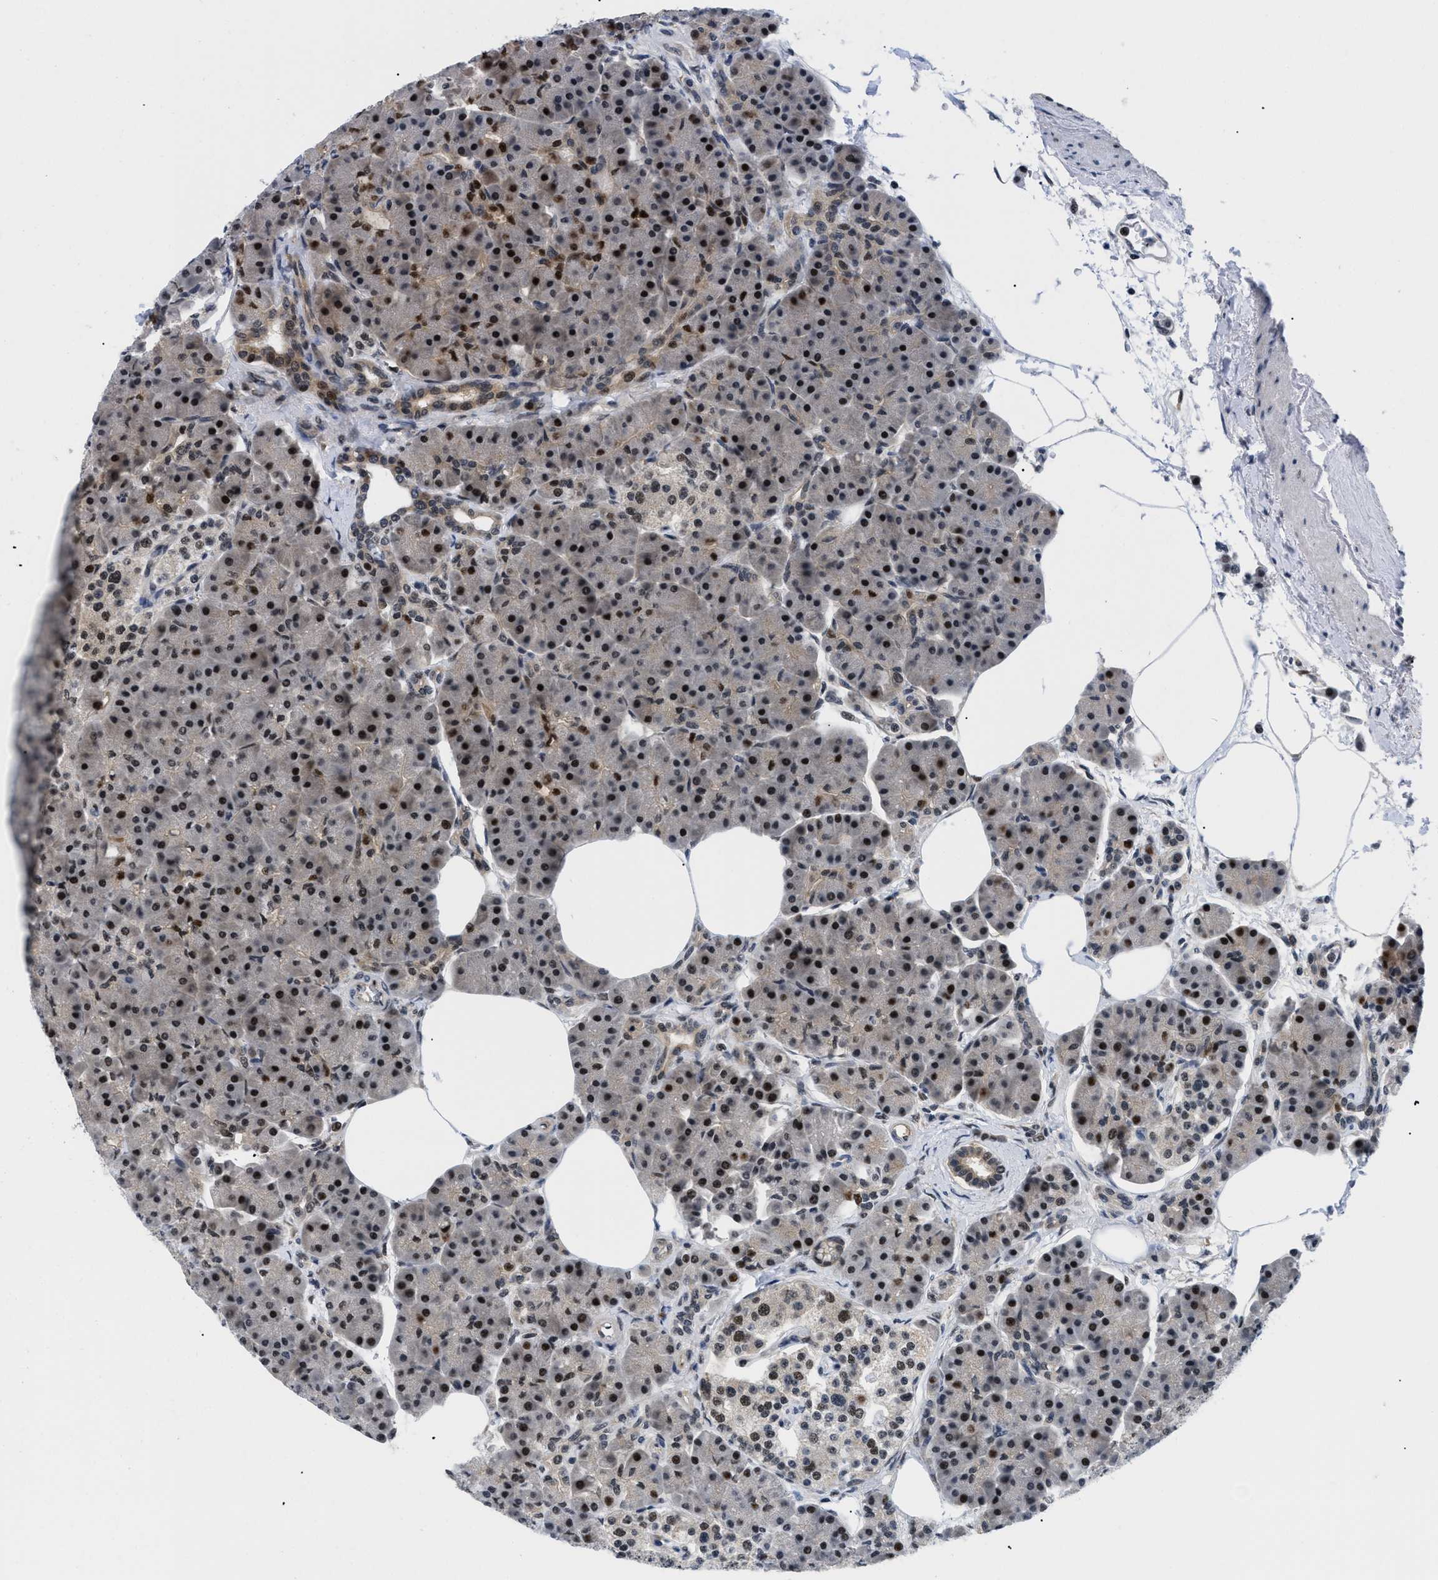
{"staining": {"intensity": "strong", "quantity": ">75%", "location": "cytoplasmic/membranous,nuclear"}, "tissue": "pancreas", "cell_type": "Exocrine glandular cells", "image_type": "normal", "snomed": [{"axis": "morphology", "description": "Normal tissue, NOS"}, {"axis": "topography", "description": "Pancreas"}], "caption": "DAB immunohistochemical staining of benign human pancreas reveals strong cytoplasmic/membranous,nuclear protein positivity in about >75% of exocrine glandular cells.", "gene": "SLC29A2", "patient": {"sex": "female", "age": 70}}